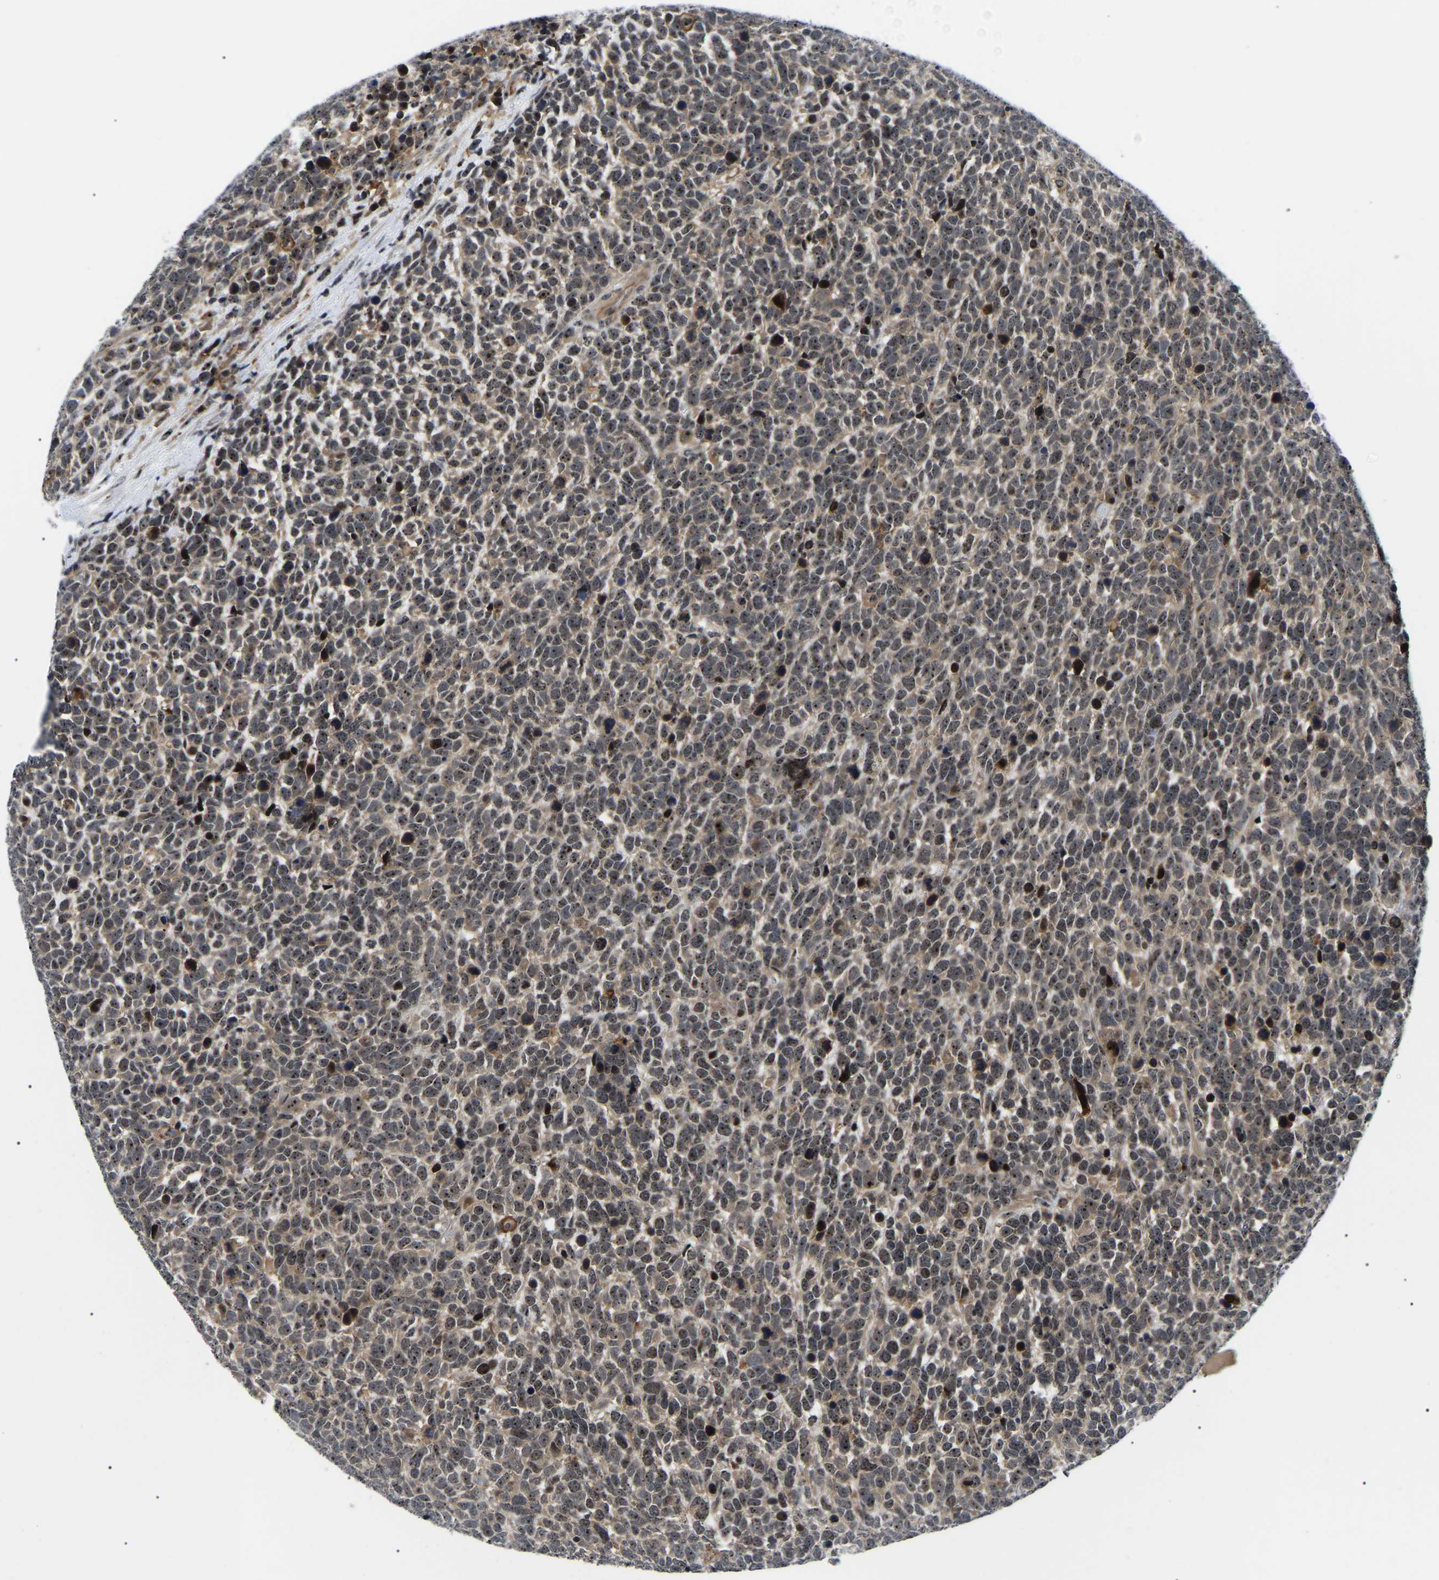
{"staining": {"intensity": "moderate", "quantity": ">75%", "location": "cytoplasmic/membranous,nuclear"}, "tissue": "urothelial cancer", "cell_type": "Tumor cells", "image_type": "cancer", "snomed": [{"axis": "morphology", "description": "Urothelial carcinoma, High grade"}, {"axis": "topography", "description": "Urinary bladder"}], "caption": "Immunohistochemistry (IHC) (DAB (3,3'-diaminobenzidine)) staining of urothelial carcinoma (high-grade) shows moderate cytoplasmic/membranous and nuclear protein expression in about >75% of tumor cells.", "gene": "RRP1B", "patient": {"sex": "female", "age": 82}}